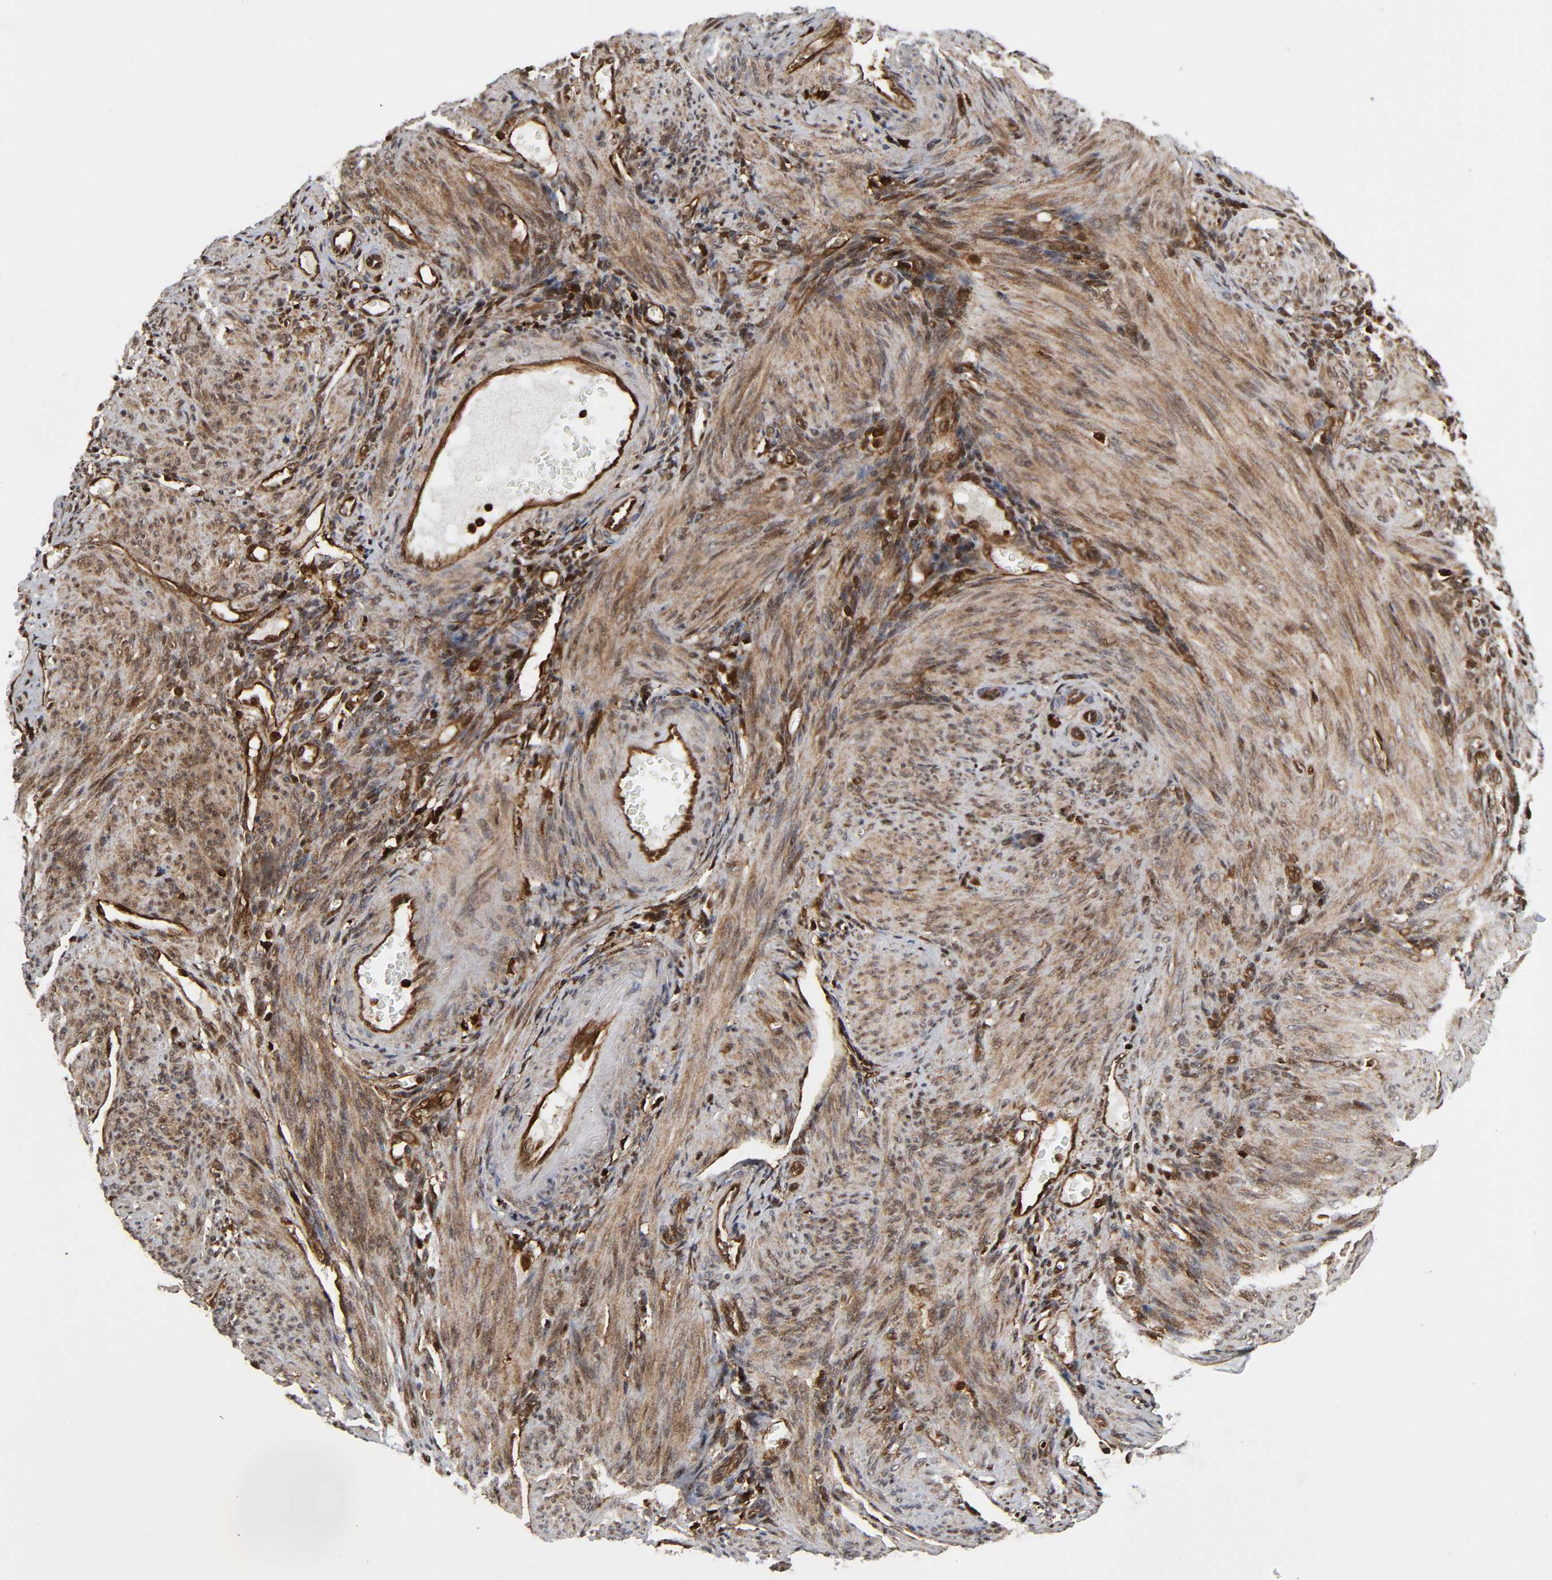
{"staining": {"intensity": "moderate", "quantity": ">75%", "location": "cytoplasmic/membranous"}, "tissue": "endometrium", "cell_type": "Cells in endometrial stroma", "image_type": "normal", "snomed": [{"axis": "morphology", "description": "Normal tissue, NOS"}, {"axis": "topography", "description": "Endometrium"}], "caption": "Immunohistochemistry (IHC) photomicrograph of benign endometrium: human endometrium stained using immunohistochemistry displays medium levels of moderate protein expression localized specifically in the cytoplasmic/membranous of cells in endometrial stroma, appearing as a cytoplasmic/membranous brown color.", "gene": "MAPK1", "patient": {"sex": "female", "age": 72}}